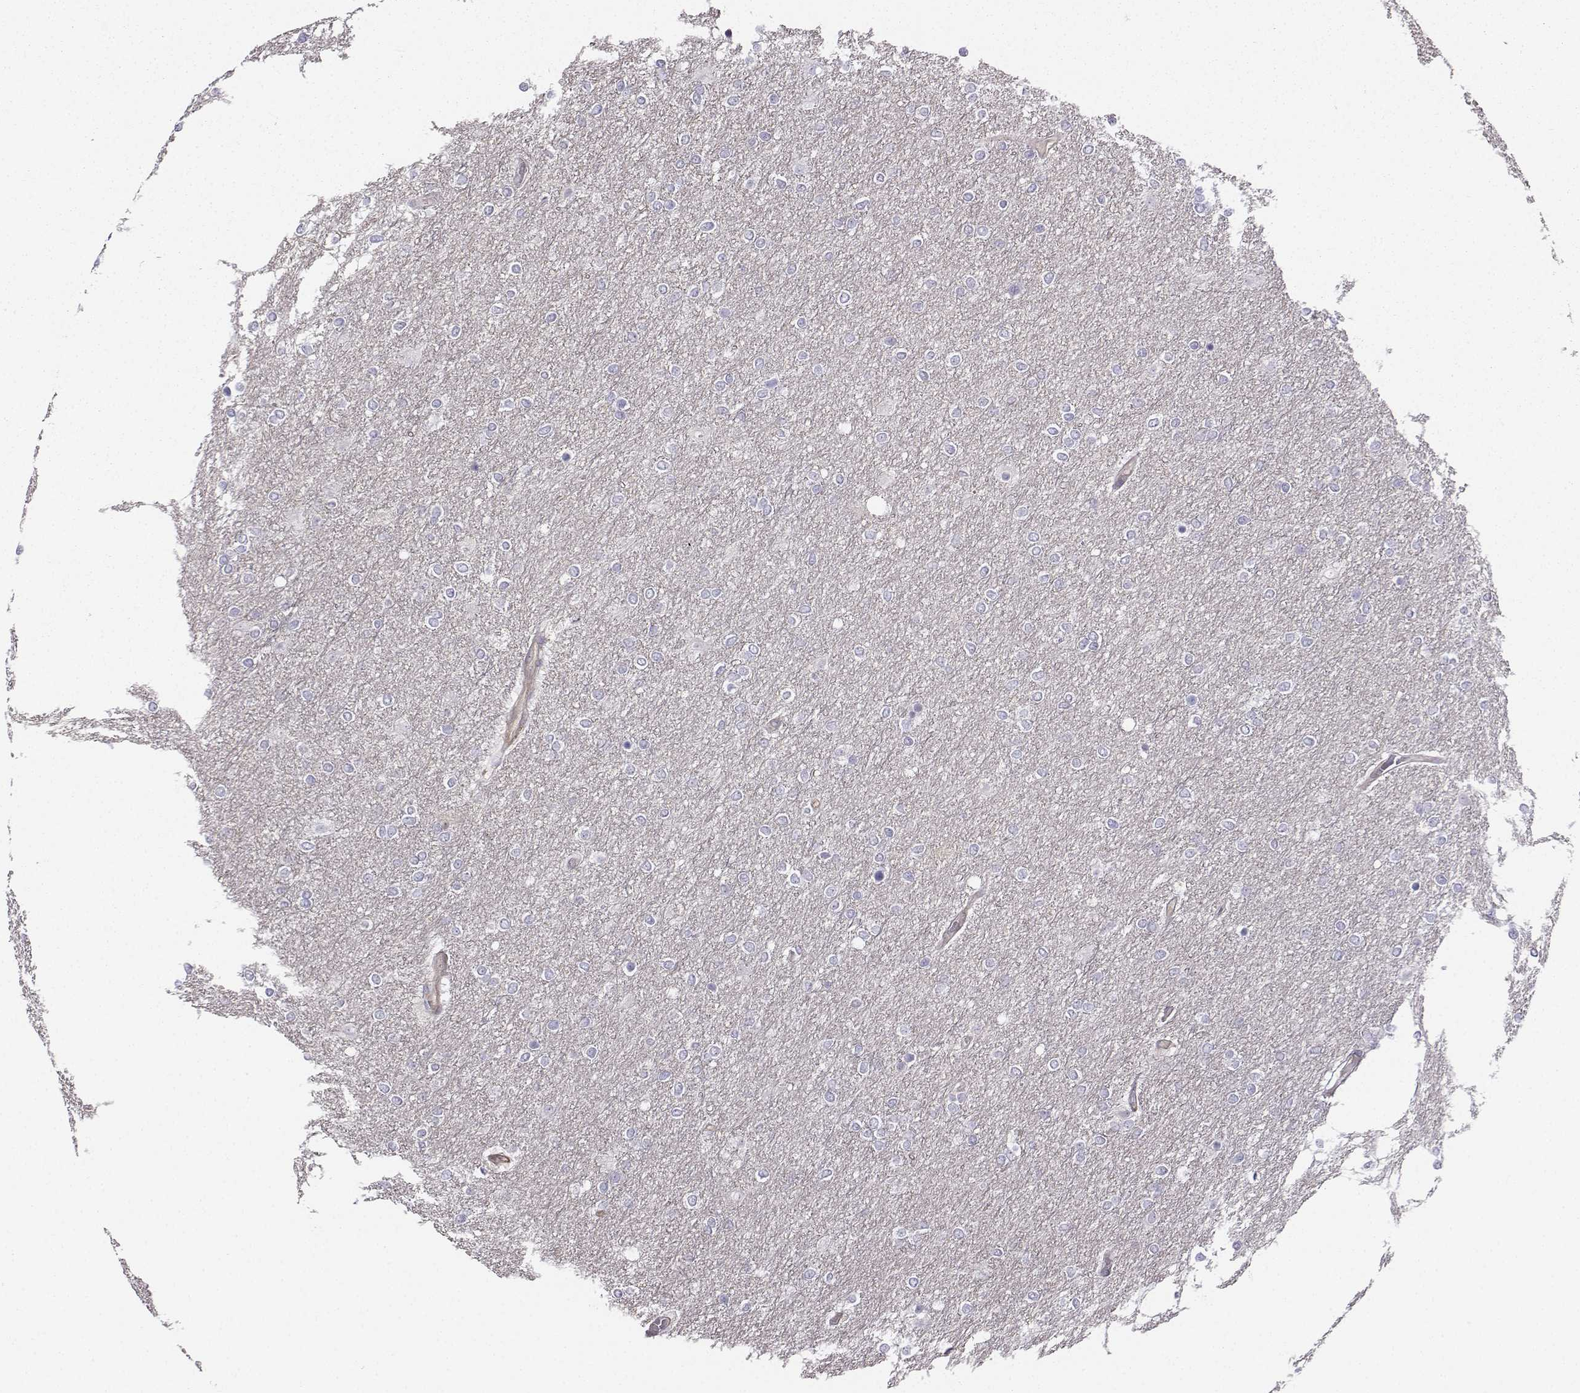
{"staining": {"intensity": "negative", "quantity": "none", "location": "none"}, "tissue": "glioma", "cell_type": "Tumor cells", "image_type": "cancer", "snomed": [{"axis": "morphology", "description": "Glioma, malignant, High grade"}, {"axis": "topography", "description": "Brain"}], "caption": "Malignant glioma (high-grade) was stained to show a protein in brown. There is no significant expression in tumor cells.", "gene": "NQO1", "patient": {"sex": "female", "age": 61}}